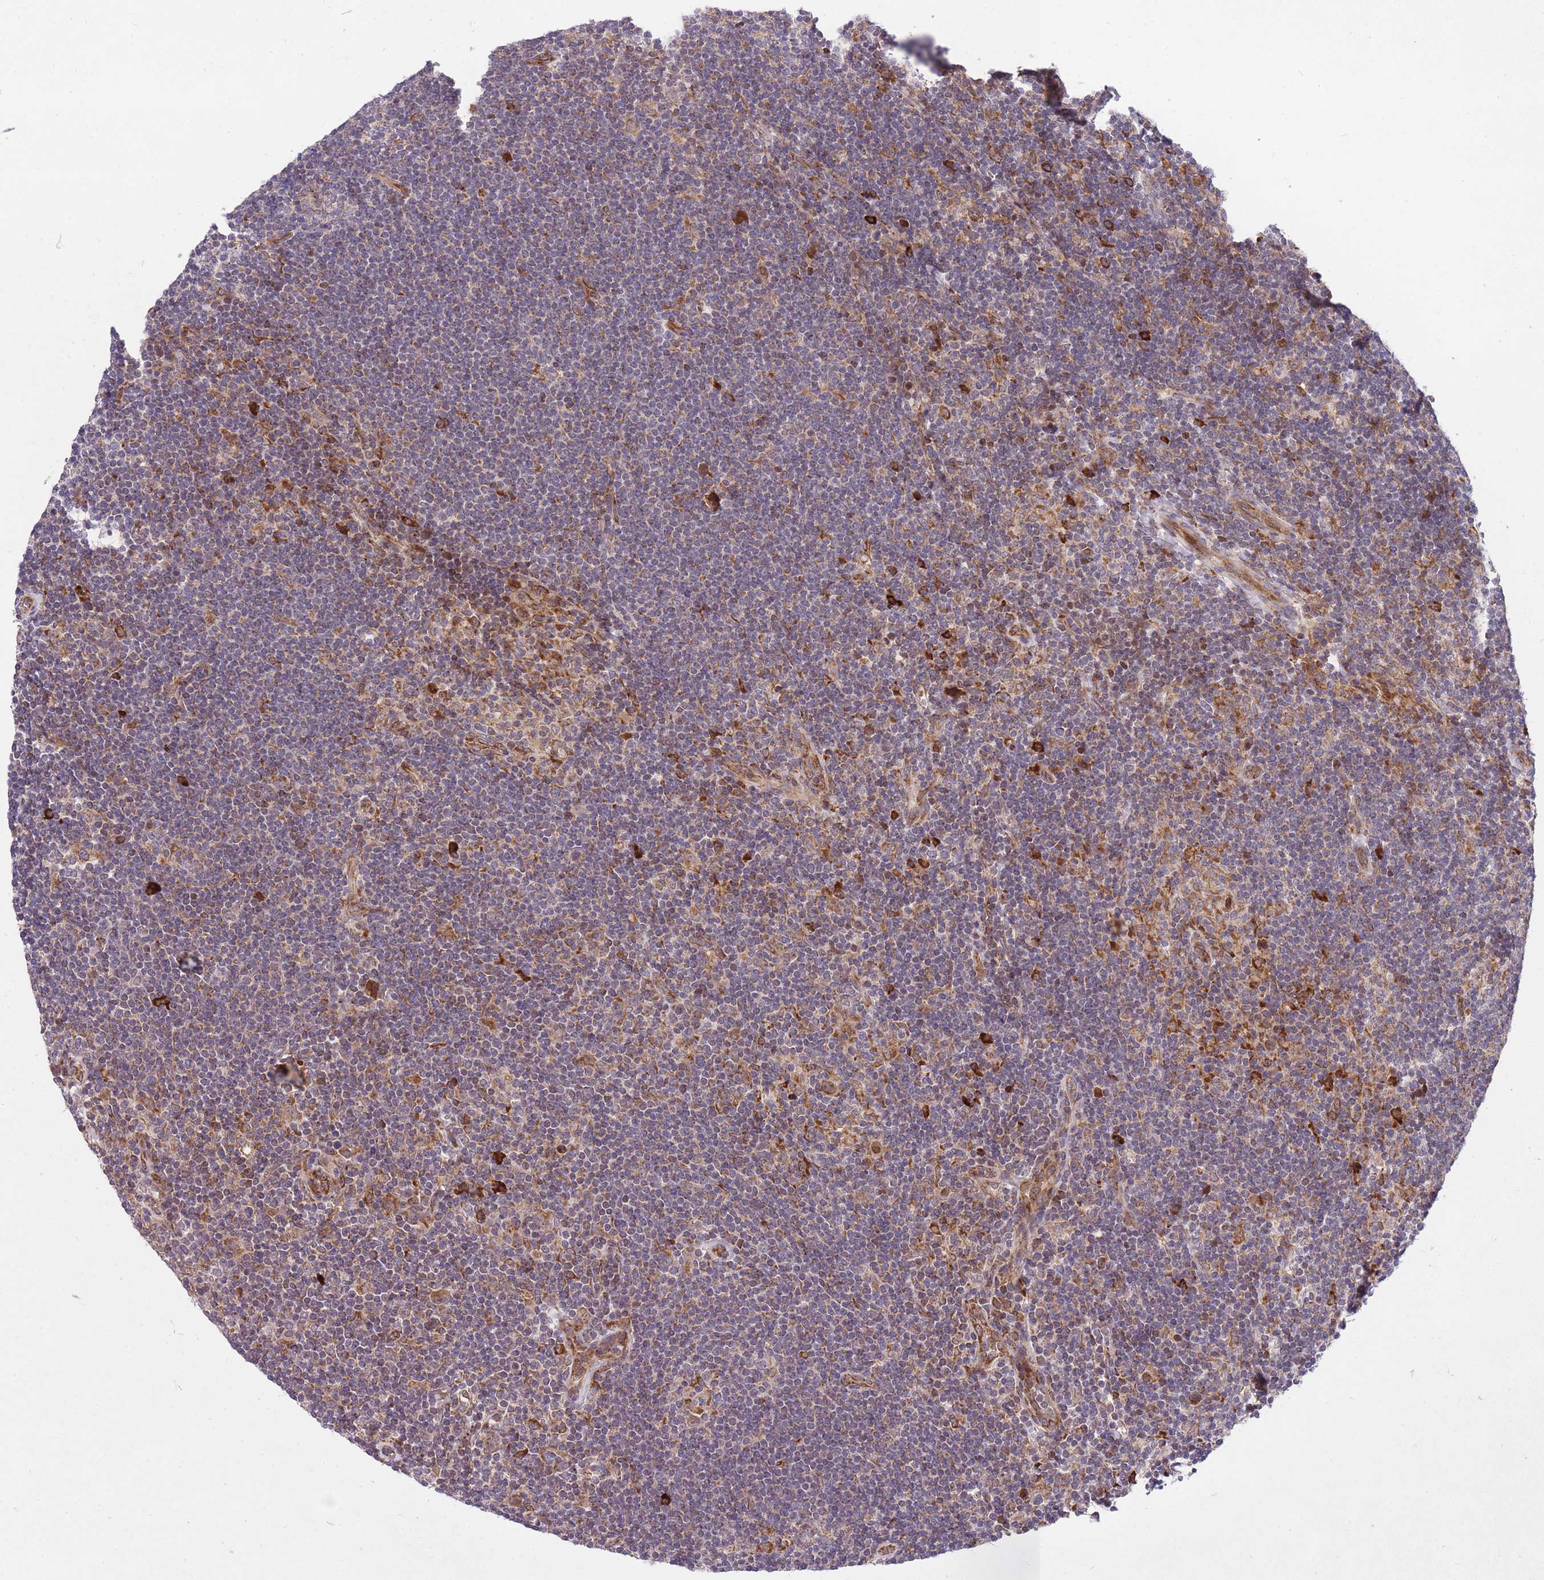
{"staining": {"intensity": "moderate", "quantity": ">75%", "location": "cytoplasmic/membranous"}, "tissue": "lymphoma", "cell_type": "Tumor cells", "image_type": "cancer", "snomed": [{"axis": "morphology", "description": "Hodgkin's disease, NOS"}, {"axis": "topography", "description": "Lymph node"}], "caption": "Immunohistochemical staining of Hodgkin's disease displays medium levels of moderate cytoplasmic/membranous expression in about >75% of tumor cells.", "gene": "TTLL3", "patient": {"sex": "female", "age": 57}}